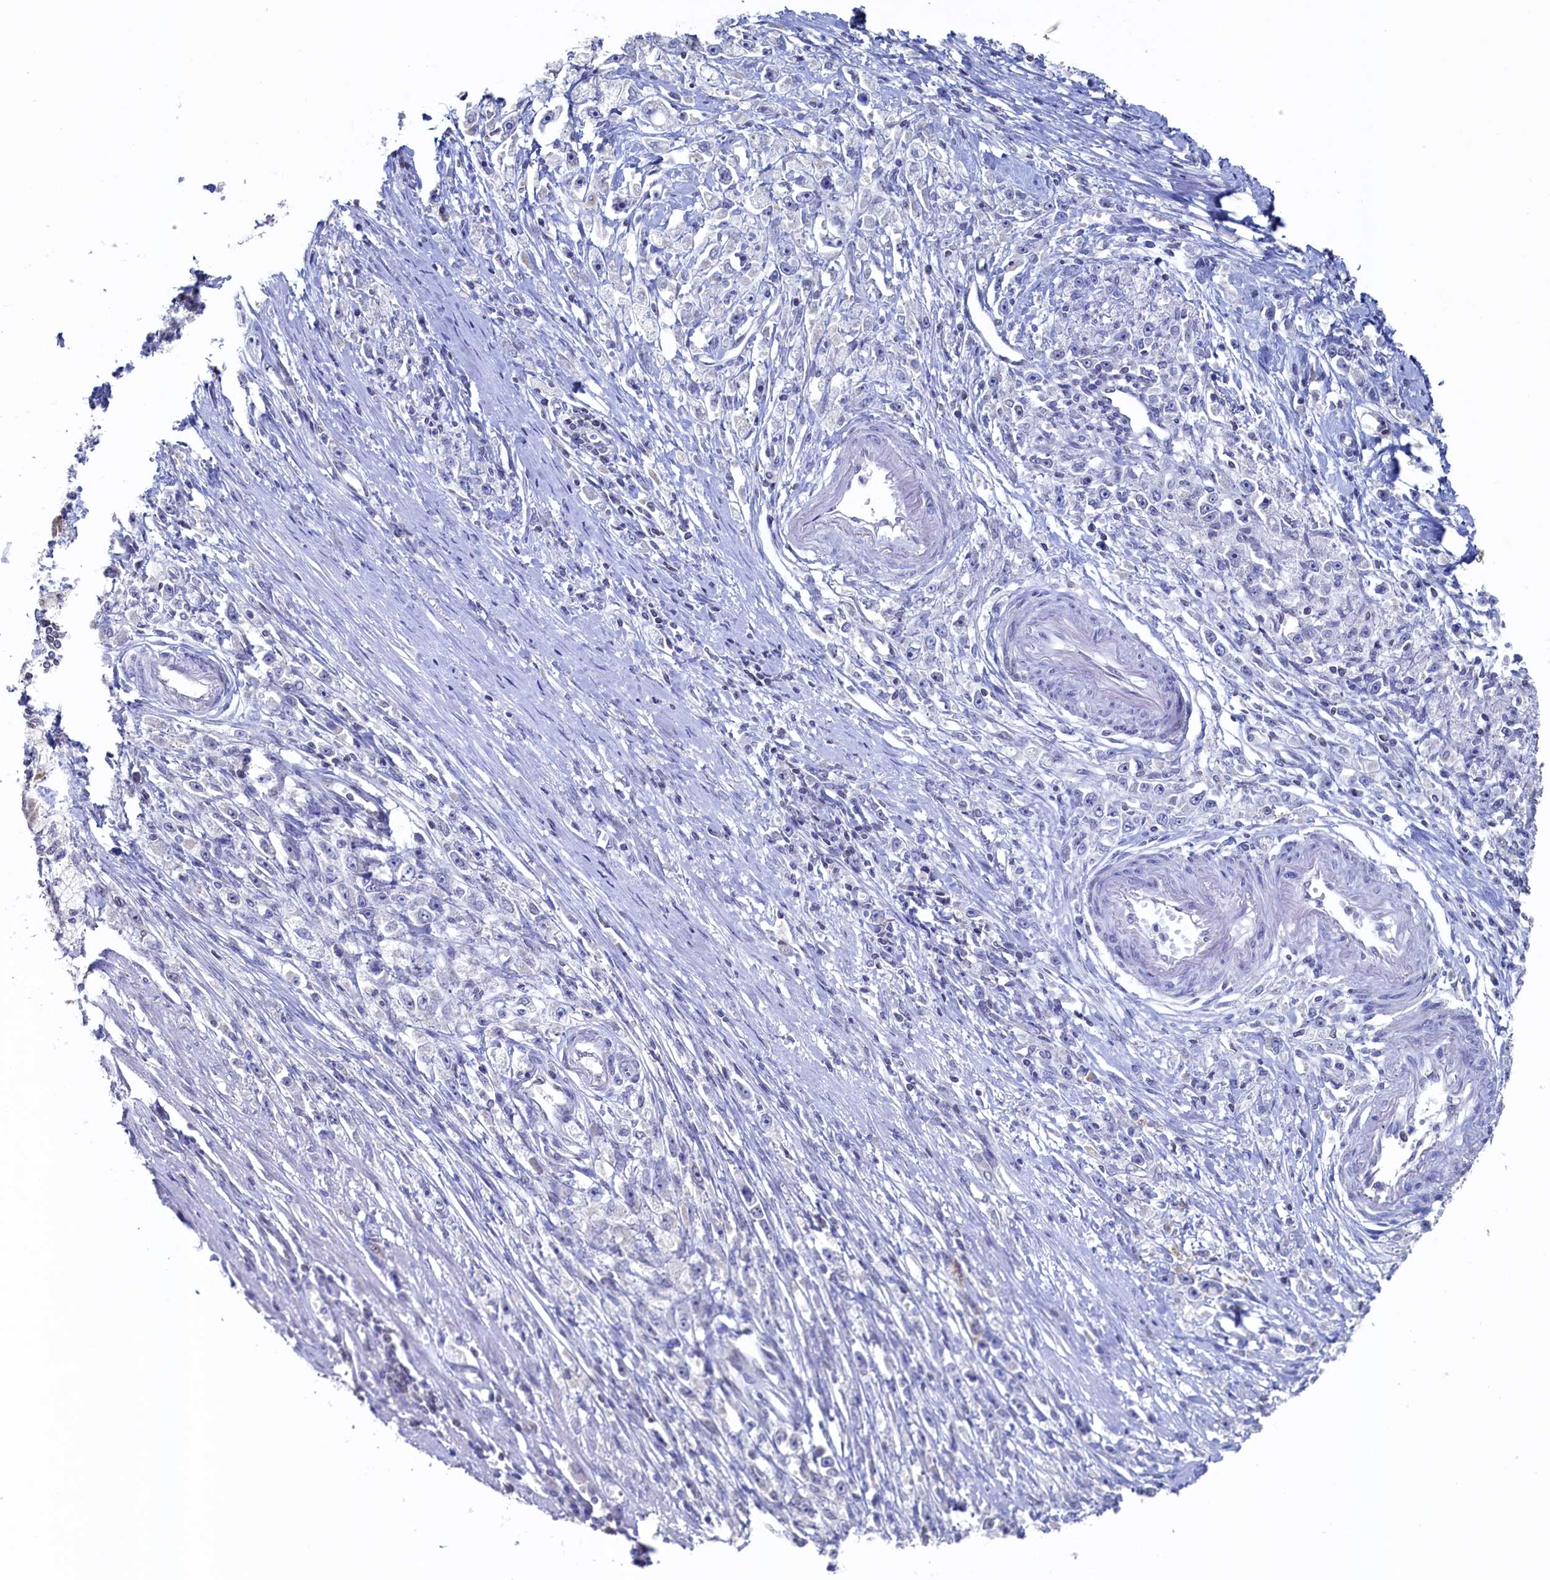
{"staining": {"intensity": "negative", "quantity": "none", "location": "none"}, "tissue": "stomach cancer", "cell_type": "Tumor cells", "image_type": "cancer", "snomed": [{"axis": "morphology", "description": "Adenocarcinoma, NOS"}, {"axis": "topography", "description": "Stomach"}], "caption": "This is an immunohistochemistry (IHC) histopathology image of stomach cancer. There is no positivity in tumor cells.", "gene": "C11orf54", "patient": {"sex": "female", "age": 59}}